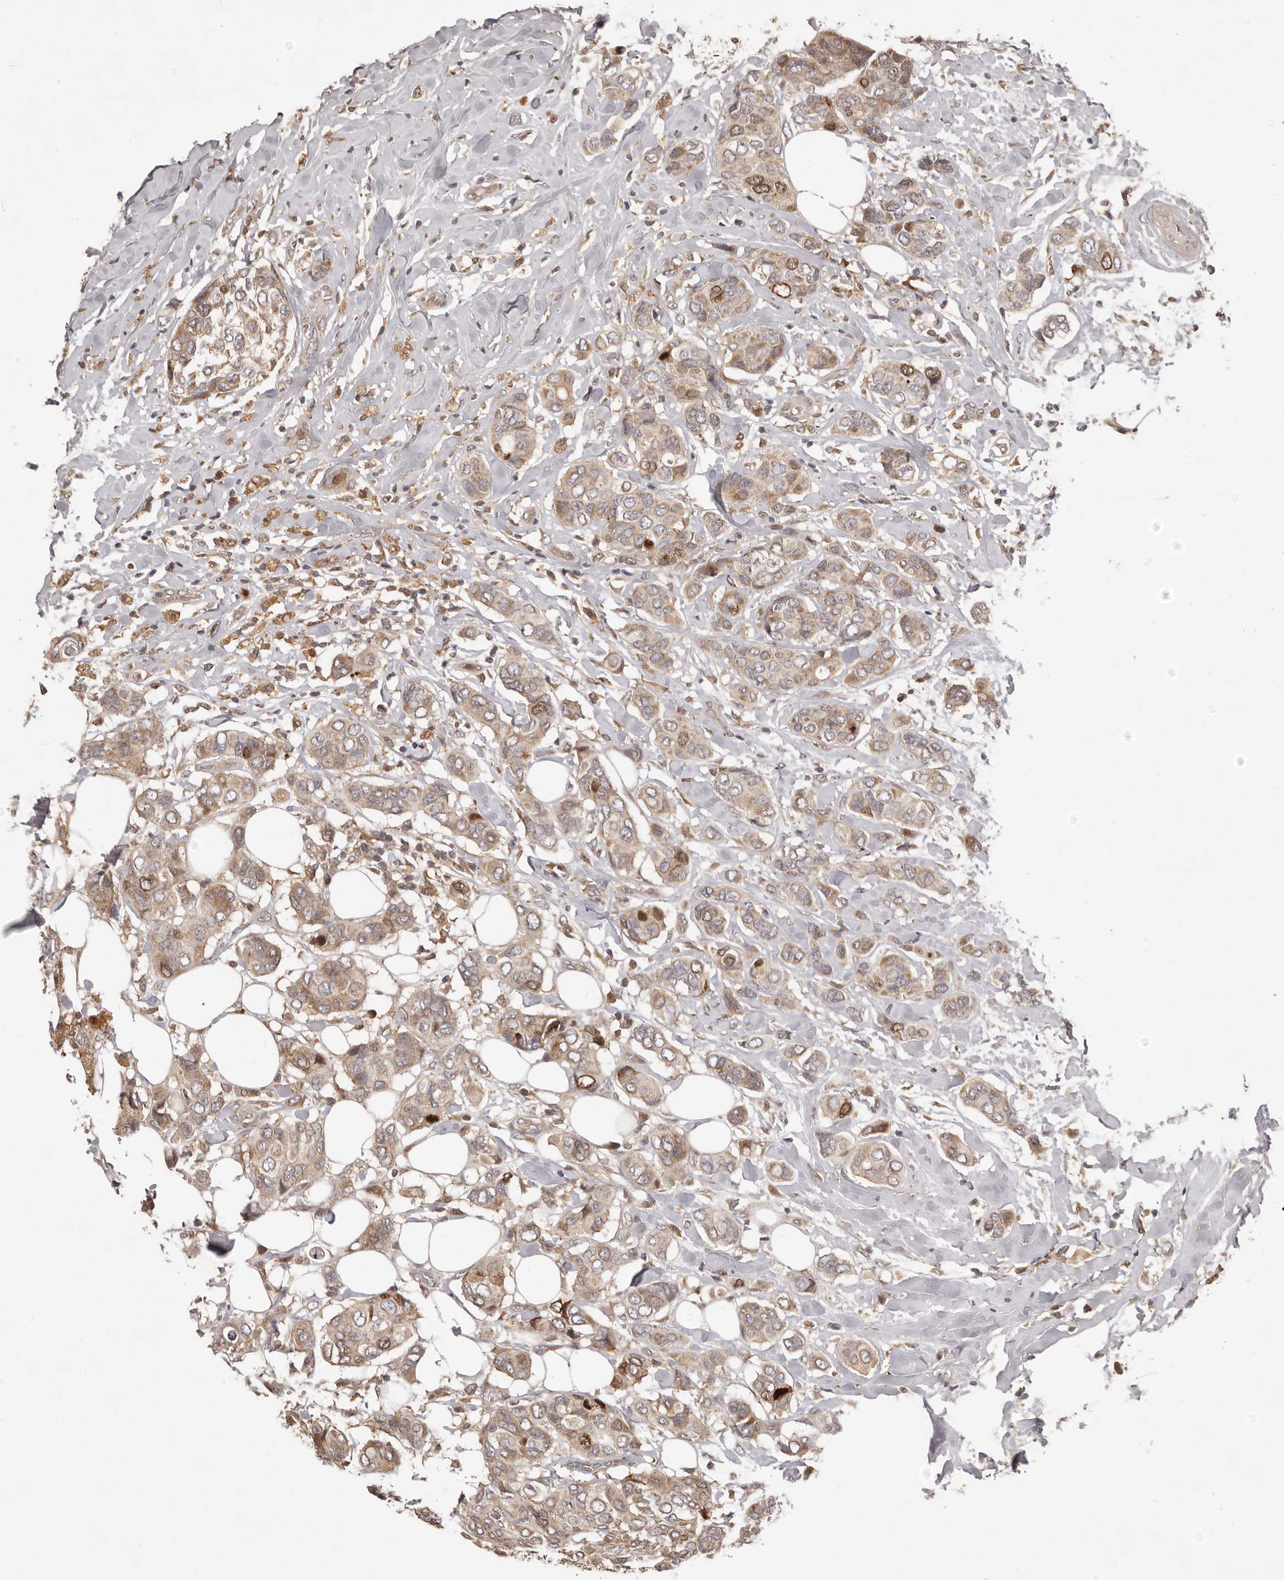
{"staining": {"intensity": "moderate", "quantity": ">75%", "location": "cytoplasmic/membranous,nuclear"}, "tissue": "breast cancer", "cell_type": "Tumor cells", "image_type": "cancer", "snomed": [{"axis": "morphology", "description": "Lobular carcinoma"}, {"axis": "topography", "description": "Breast"}], "caption": "Breast lobular carcinoma was stained to show a protein in brown. There is medium levels of moderate cytoplasmic/membranous and nuclear positivity in approximately >75% of tumor cells. (Stains: DAB in brown, nuclei in blue, Microscopy: brightfield microscopy at high magnification).", "gene": "RNF187", "patient": {"sex": "female", "age": 51}}